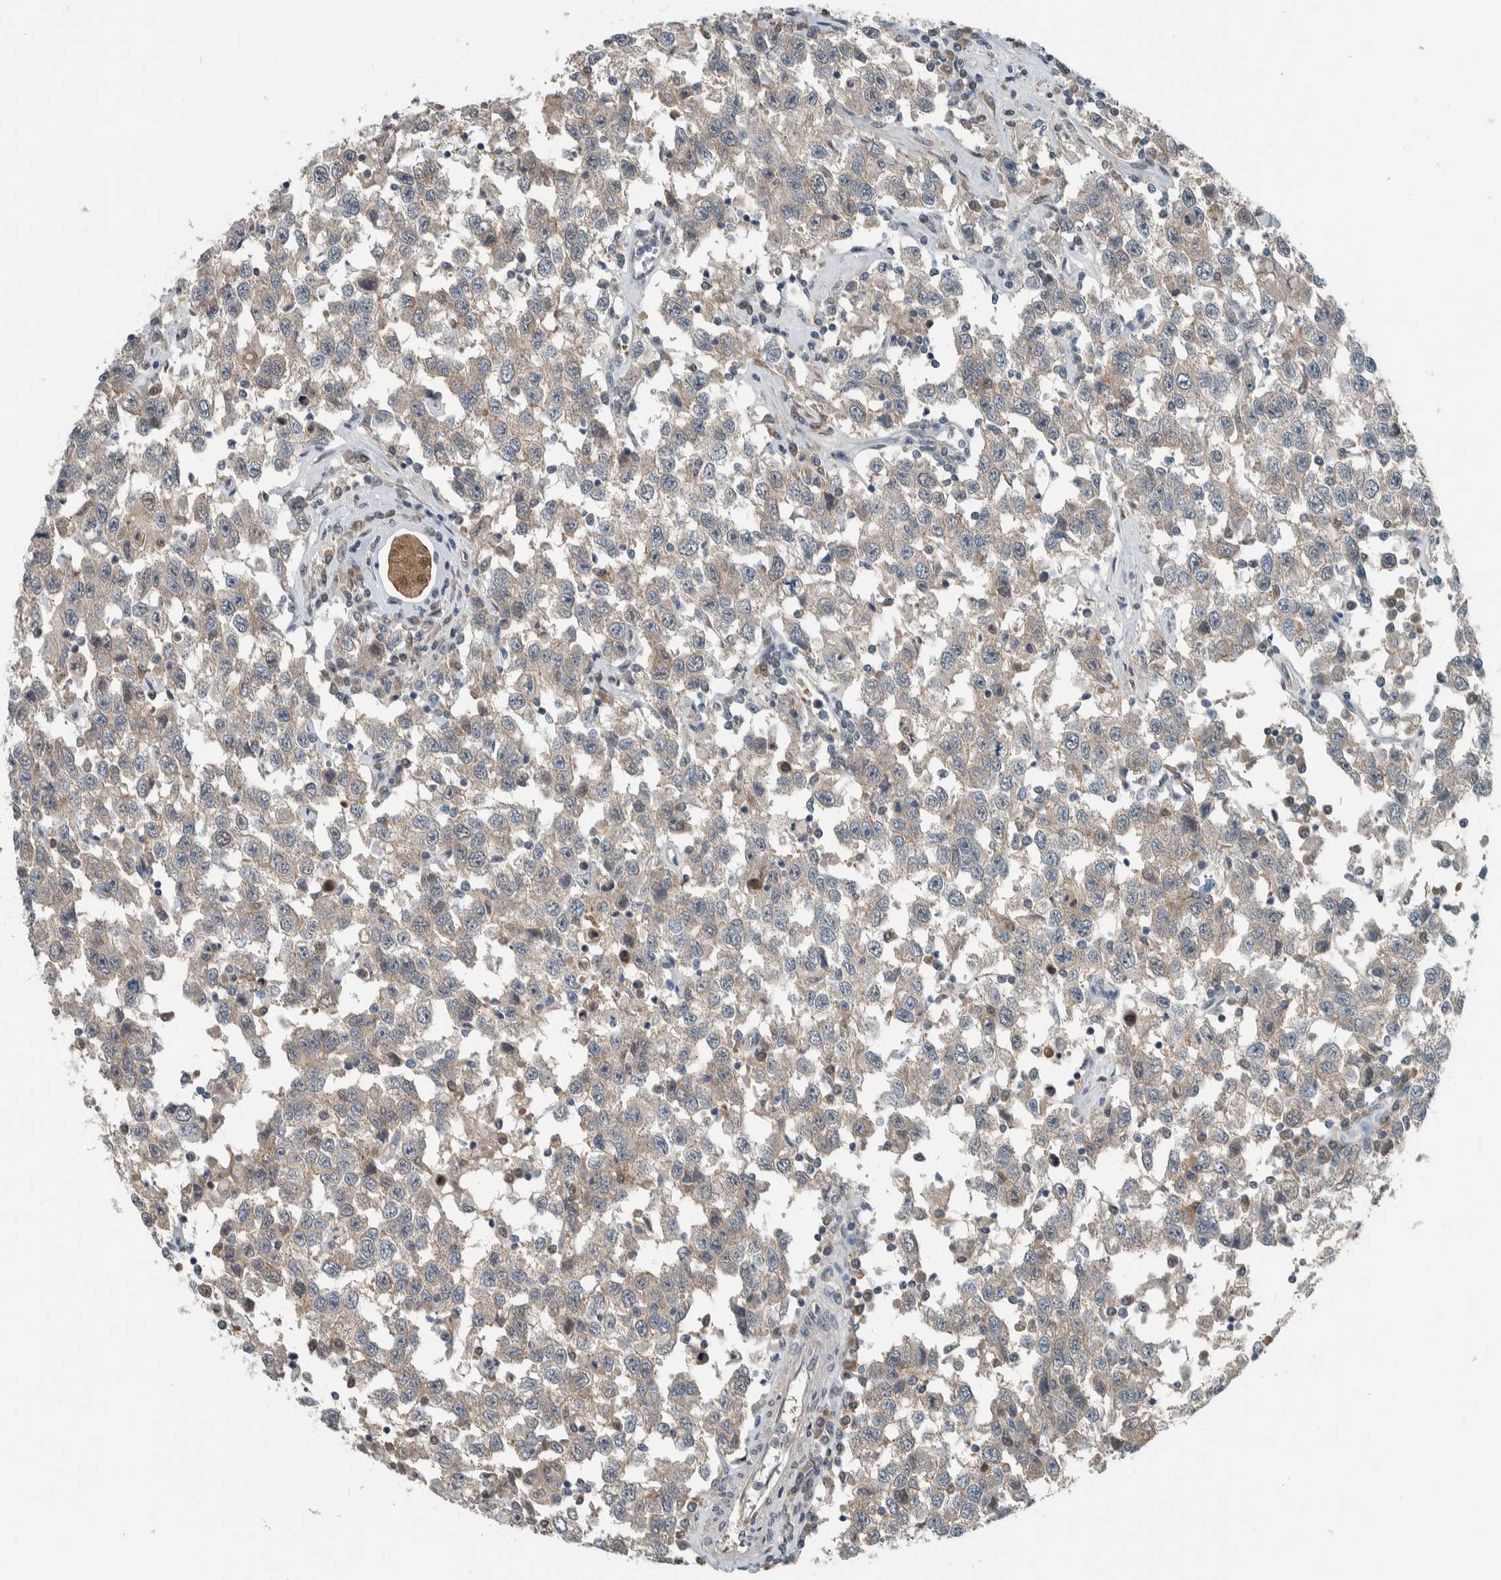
{"staining": {"intensity": "weak", "quantity": "<25%", "location": "cytoplasmic/membranous"}, "tissue": "testis cancer", "cell_type": "Tumor cells", "image_type": "cancer", "snomed": [{"axis": "morphology", "description": "Seminoma, NOS"}, {"axis": "topography", "description": "Testis"}], "caption": "Testis seminoma was stained to show a protein in brown. There is no significant positivity in tumor cells. (Brightfield microscopy of DAB IHC at high magnification).", "gene": "ALAD", "patient": {"sex": "male", "age": 41}}